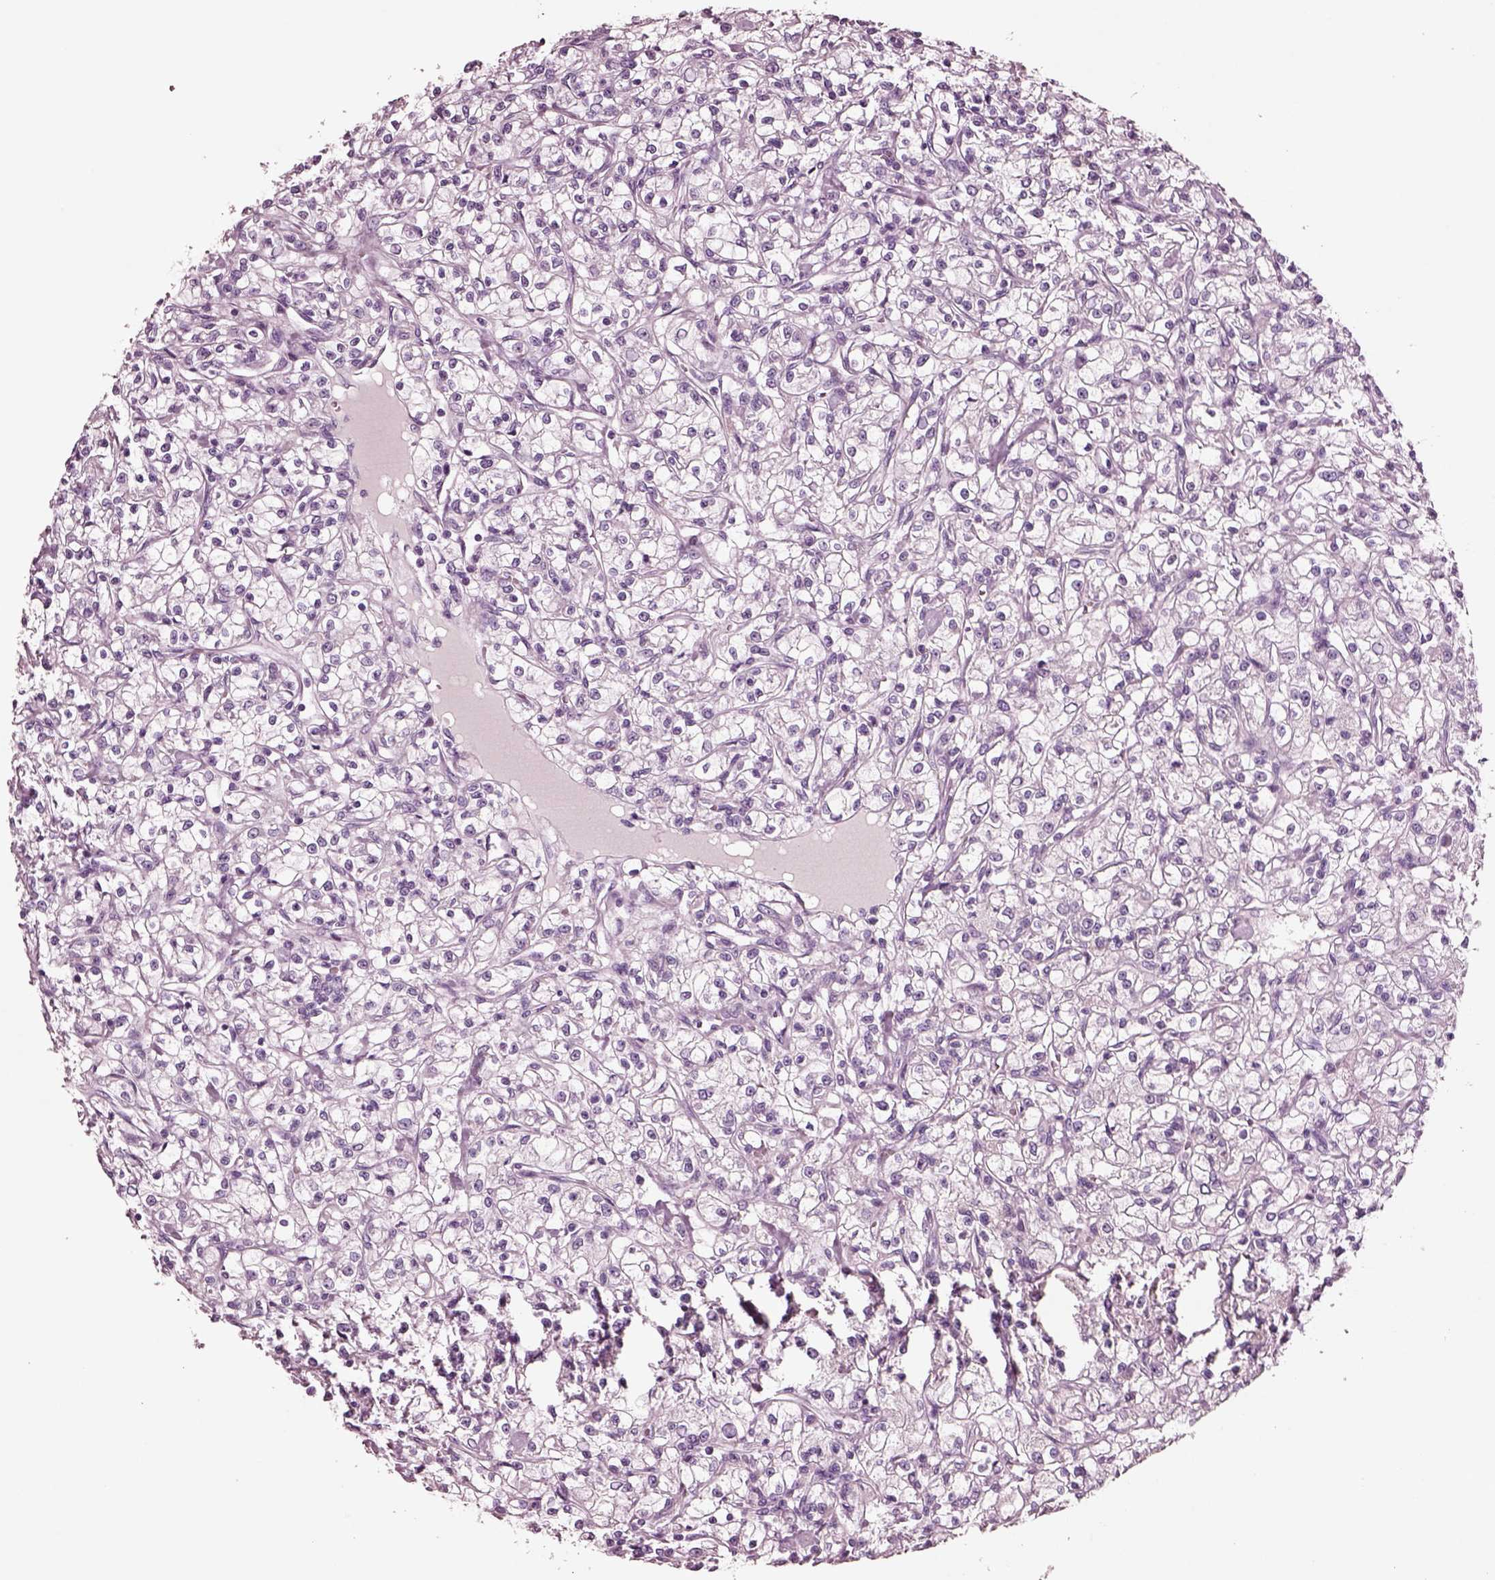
{"staining": {"intensity": "negative", "quantity": "none", "location": "none"}, "tissue": "renal cancer", "cell_type": "Tumor cells", "image_type": "cancer", "snomed": [{"axis": "morphology", "description": "Adenocarcinoma, NOS"}, {"axis": "topography", "description": "Kidney"}], "caption": "Renal cancer was stained to show a protein in brown. There is no significant positivity in tumor cells. Nuclei are stained in blue.", "gene": "NMRK2", "patient": {"sex": "female", "age": 59}}